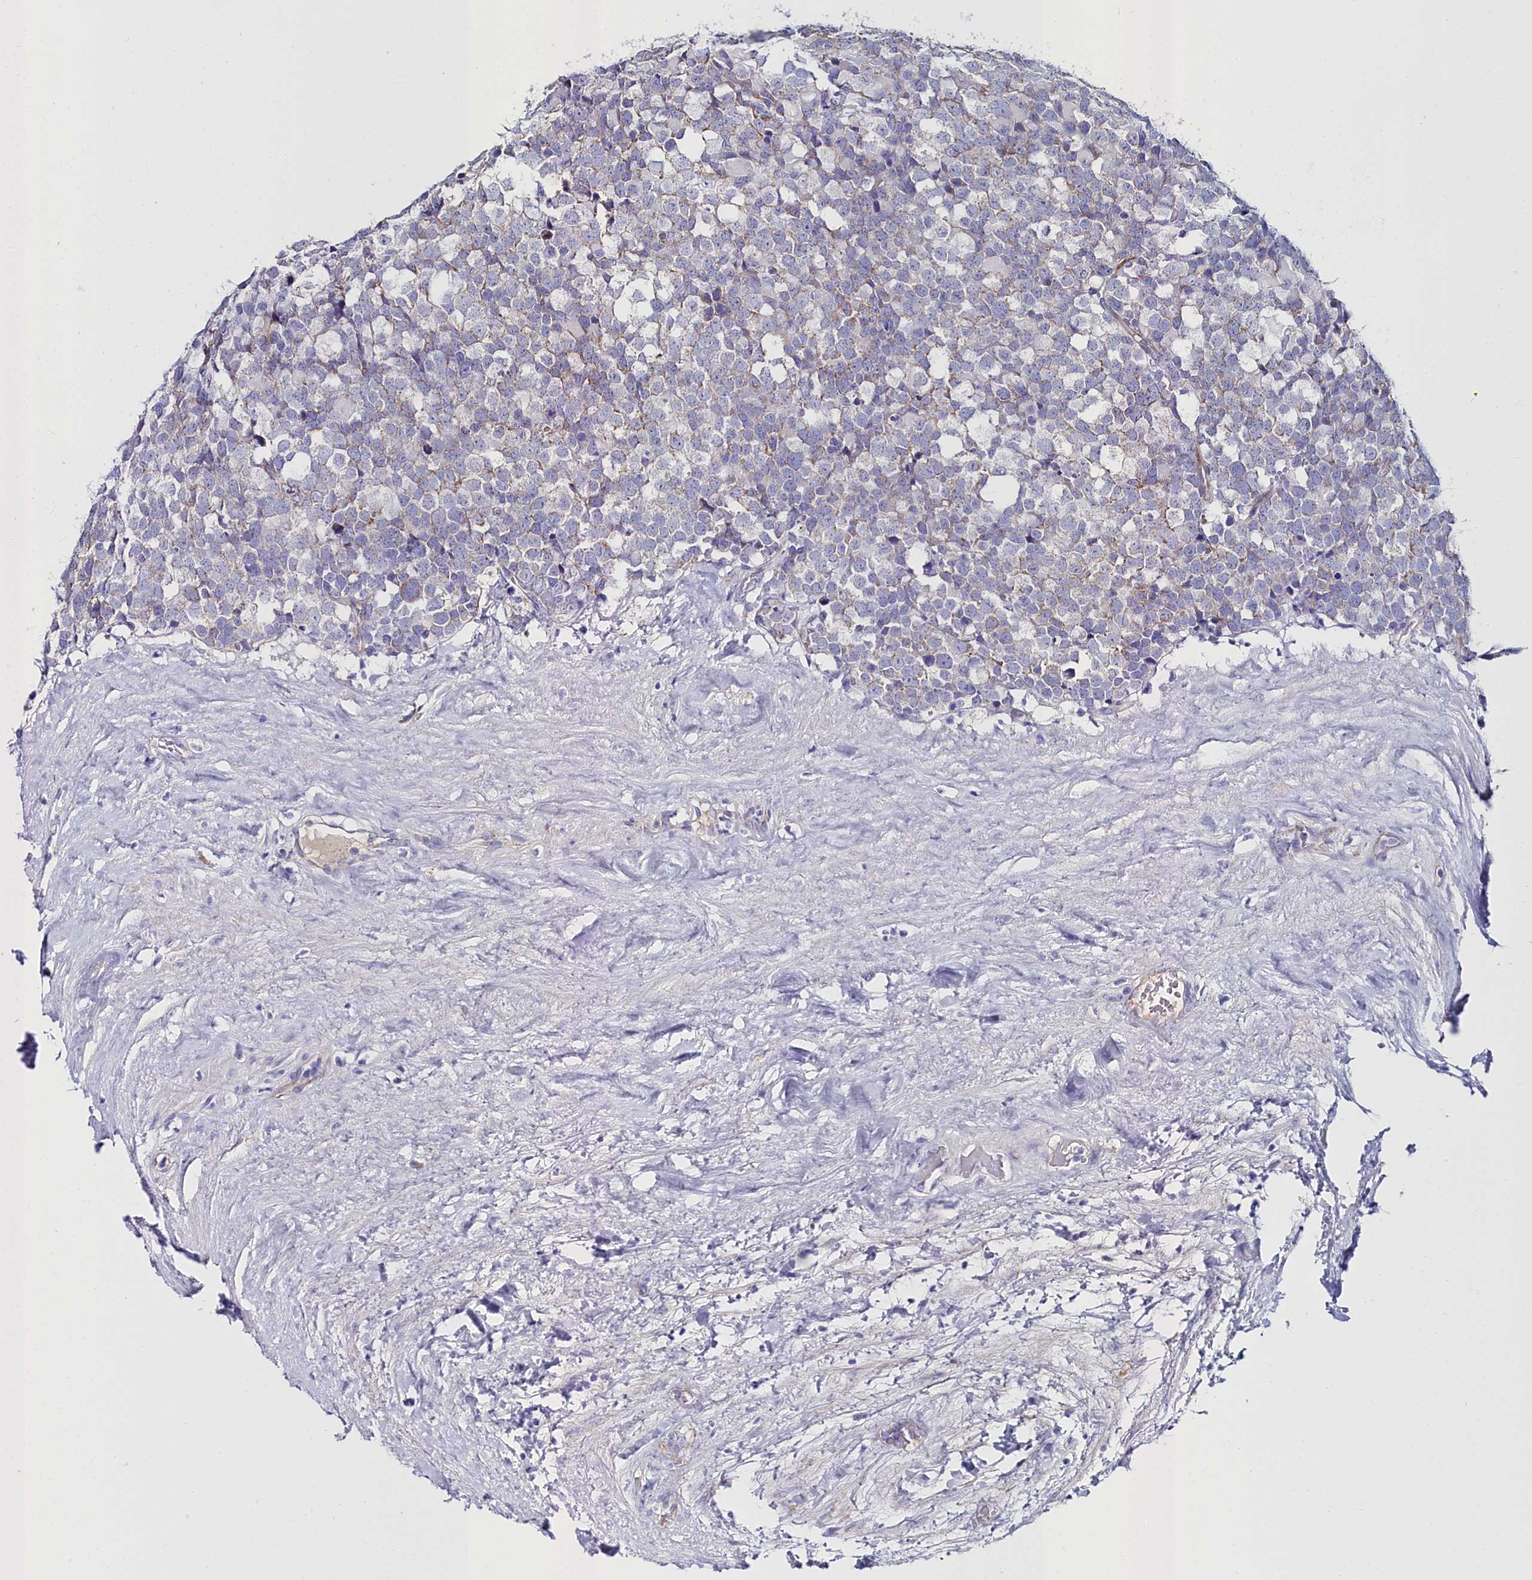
{"staining": {"intensity": "weak", "quantity": "<25%", "location": "cytoplasmic/membranous"}, "tissue": "testis cancer", "cell_type": "Tumor cells", "image_type": "cancer", "snomed": [{"axis": "morphology", "description": "Seminoma, NOS"}, {"axis": "topography", "description": "Testis"}], "caption": "Testis cancer (seminoma) stained for a protein using immunohistochemistry (IHC) exhibits no positivity tumor cells.", "gene": "SLC49A3", "patient": {"sex": "male", "age": 71}}